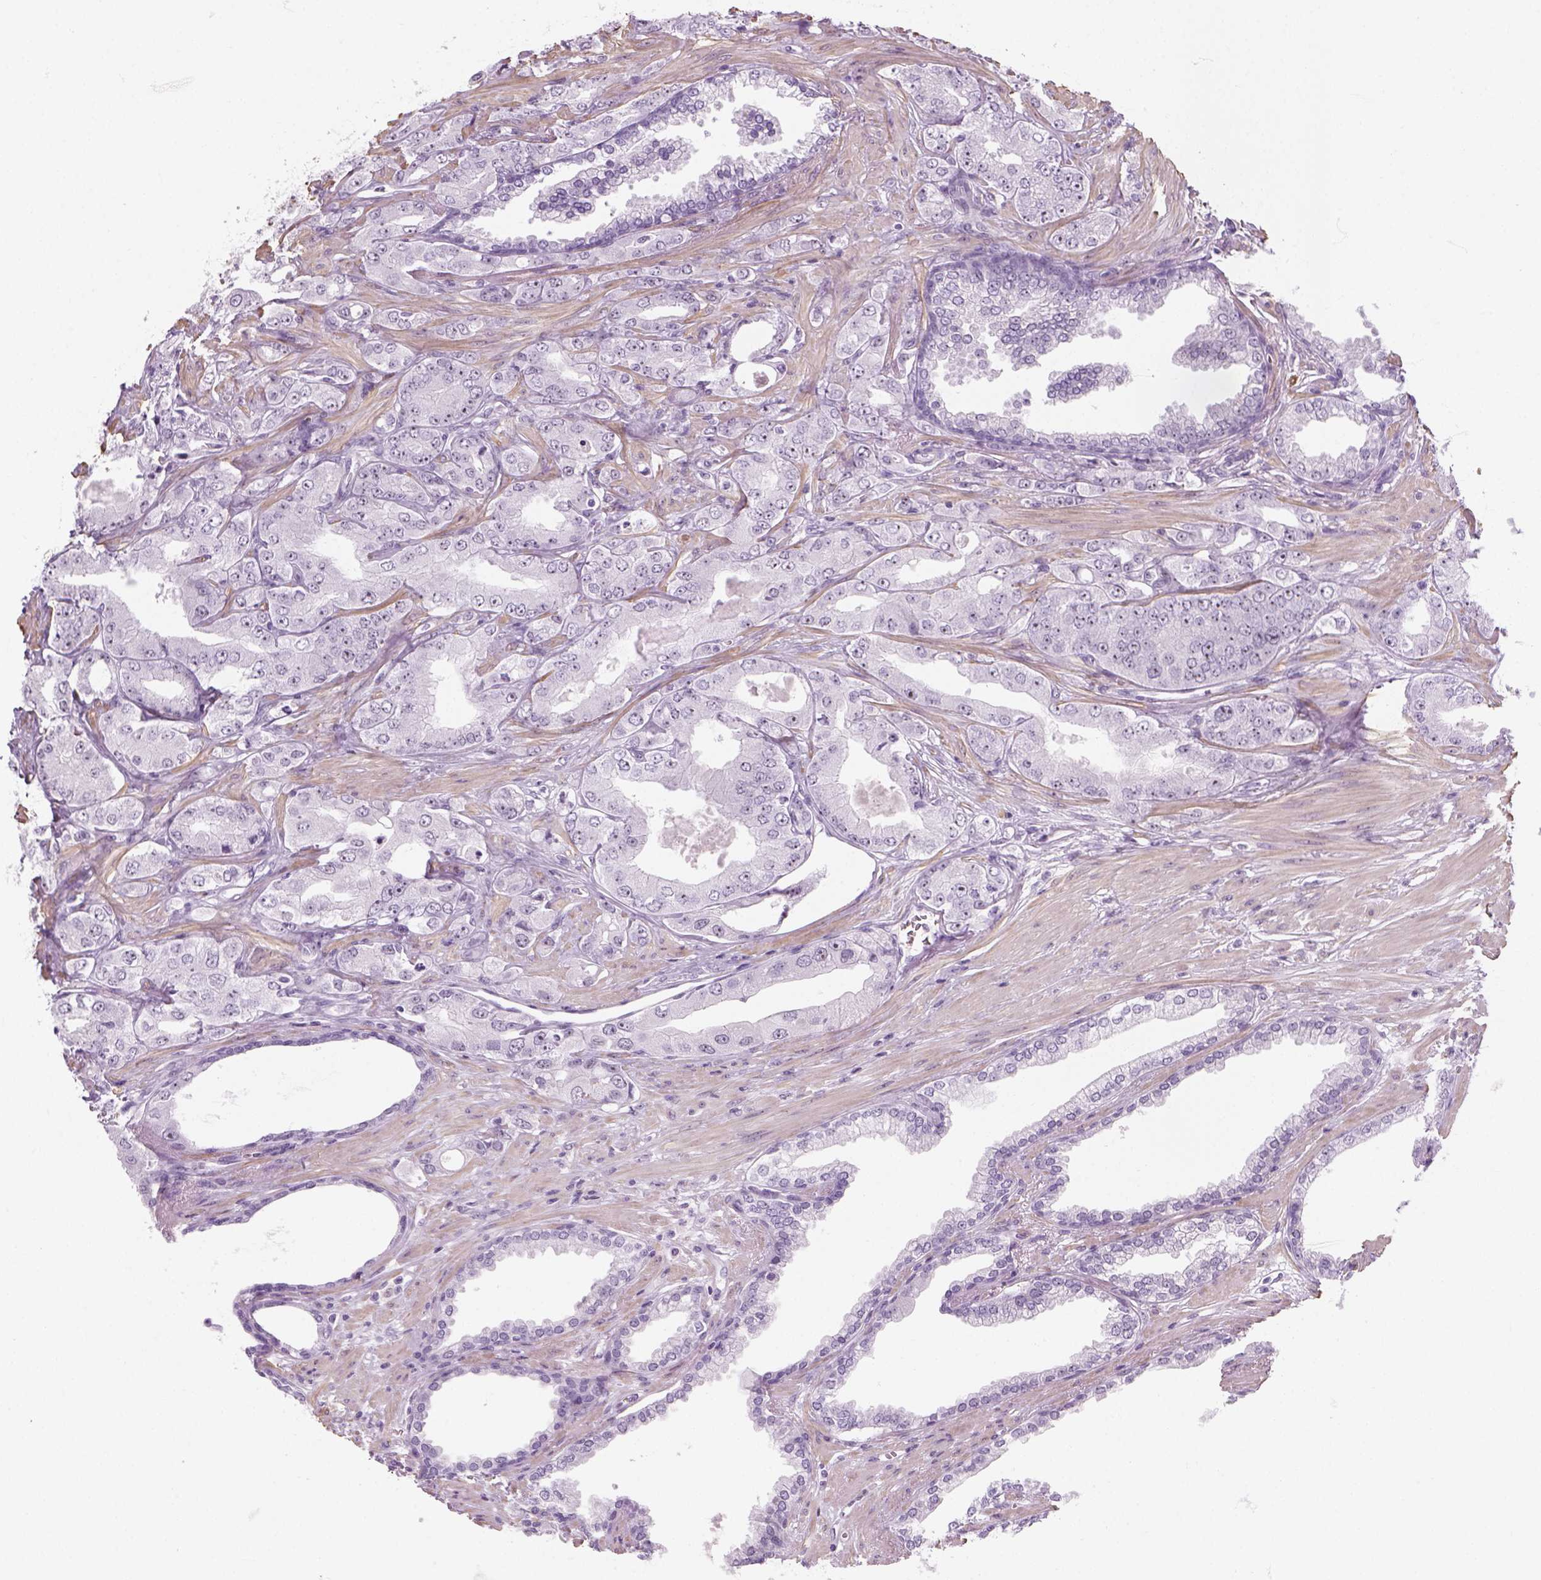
{"staining": {"intensity": "negative", "quantity": "none", "location": "none"}, "tissue": "prostate cancer", "cell_type": "Tumor cells", "image_type": "cancer", "snomed": [{"axis": "morphology", "description": "Adenocarcinoma, Low grade"}, {"axis": "topography", "description": "Prostate"}], "caption": "A photomicrograph of human adenocarcinoma (low-grade) (prostate) is negative for staining in tumor cells.", "gene": "ZNF865", "patient": {"sex": "male", "age": 60}}